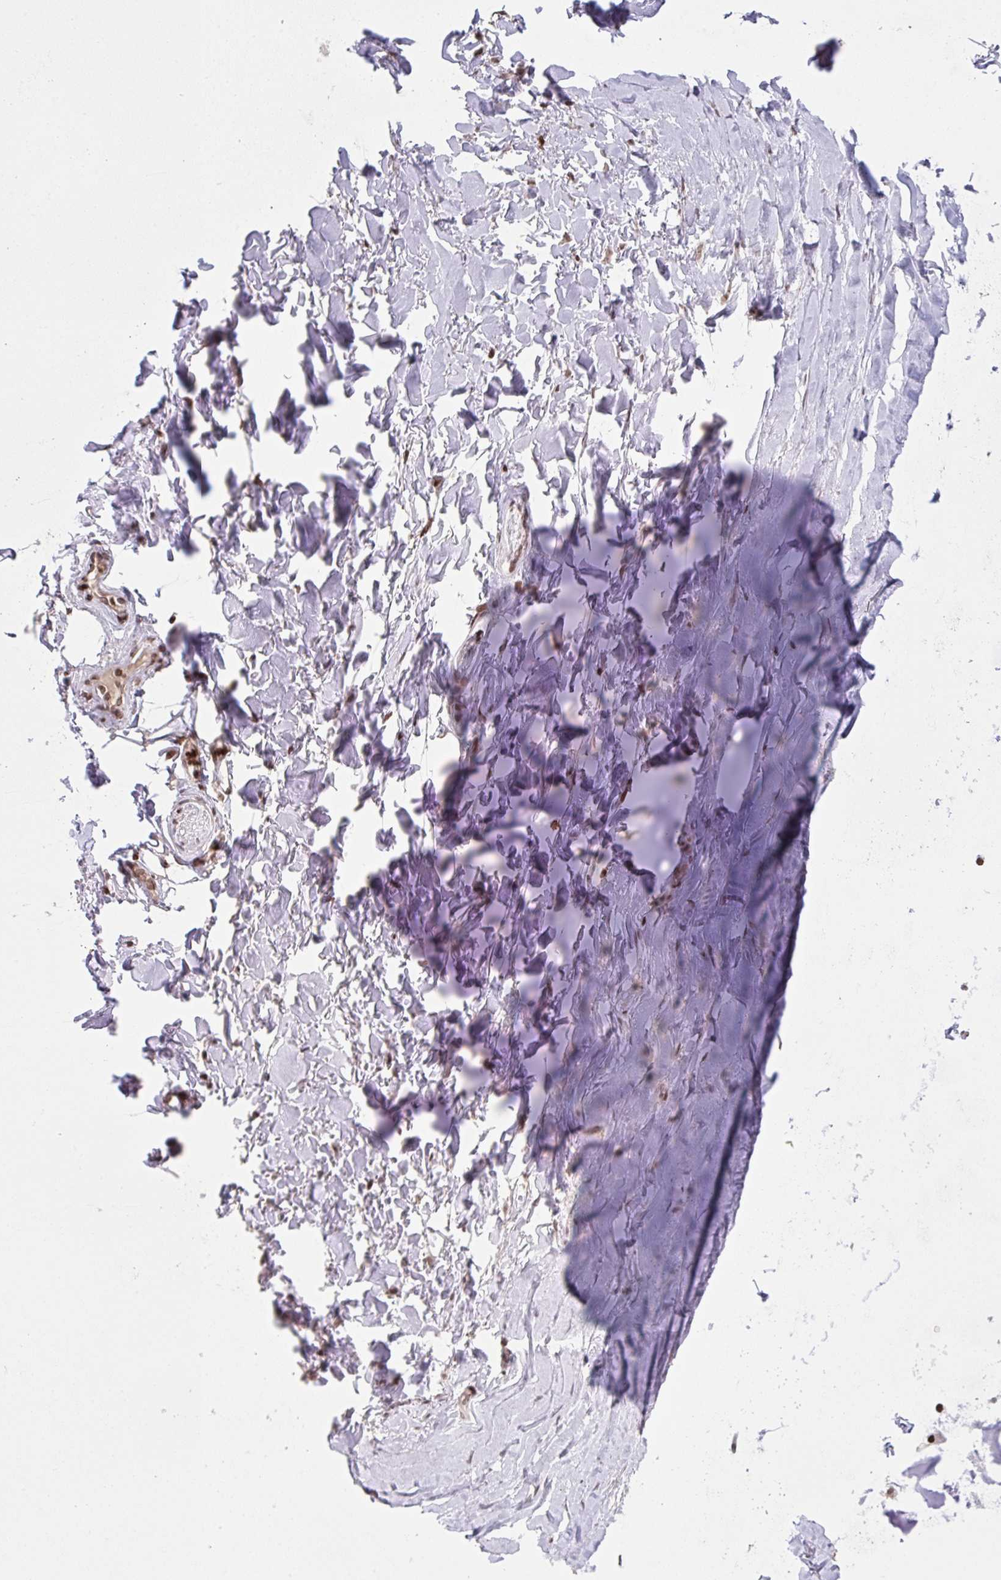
{"staining": {"intensity": "moderate", "quantity": "<25%", "location": "nuclear"}, "tissue": "soft tissue", "cell_type": "Chondrocytes", "image_type": "normal", "snomed": [{"axis": "morphology", "description": "Normal tissue, NOS"}, {"axis": "topography", "description": "Cartilage tissue"}, {"axis": "topography", "description": "Nasopharynx"}, {"axis": "topography", "description": "Thyroid gland"}], "caption": "Human soft tissue stained for a protein (brown) reveals moderate nuclear positive positivity in about <25% of chondrocytes.", "gene": "NIP7", "patient": {"sex": "male", "age": 63}}